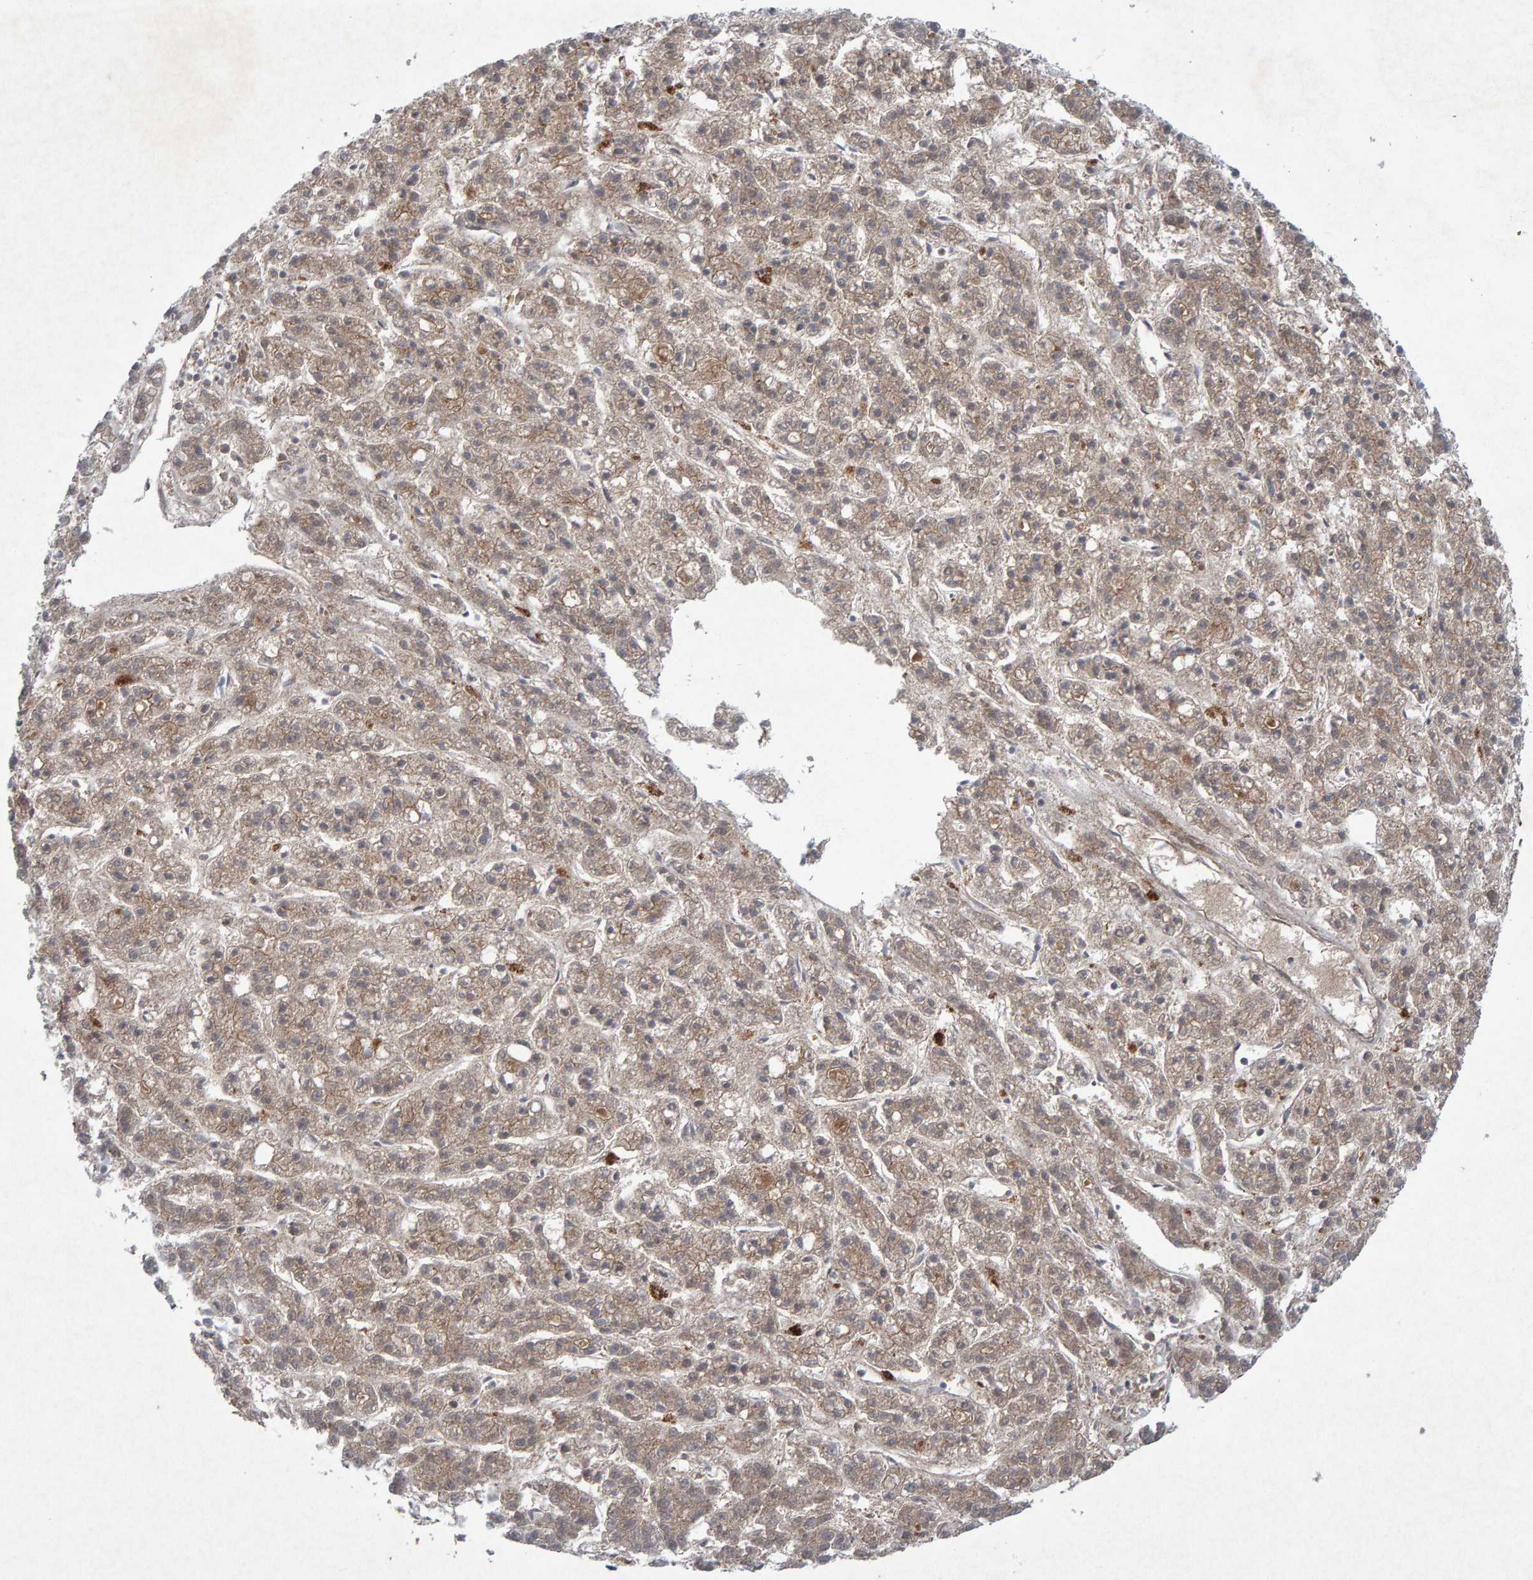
{"staining": {"intensity": "weak", "quantity": ">75%", "location": "cytoplasmic/membranous"}, "tissue": "liver cancer", "cell_type": "Tumor cells", "image_type": "cancer", "snomed": [{"axis": "morphology", "description": "Carcinoma, Hepatocellular, NOS"}, {"axis": "topography", "description": "Liver"}], "caption": "The micrograph displays staining of liver cancer, revealing weak cytoplasmic/membranous protein staining (brown color) within tumor cells.", "gene": "CDH2", "patient": {"sex": "male", "age": 70}}